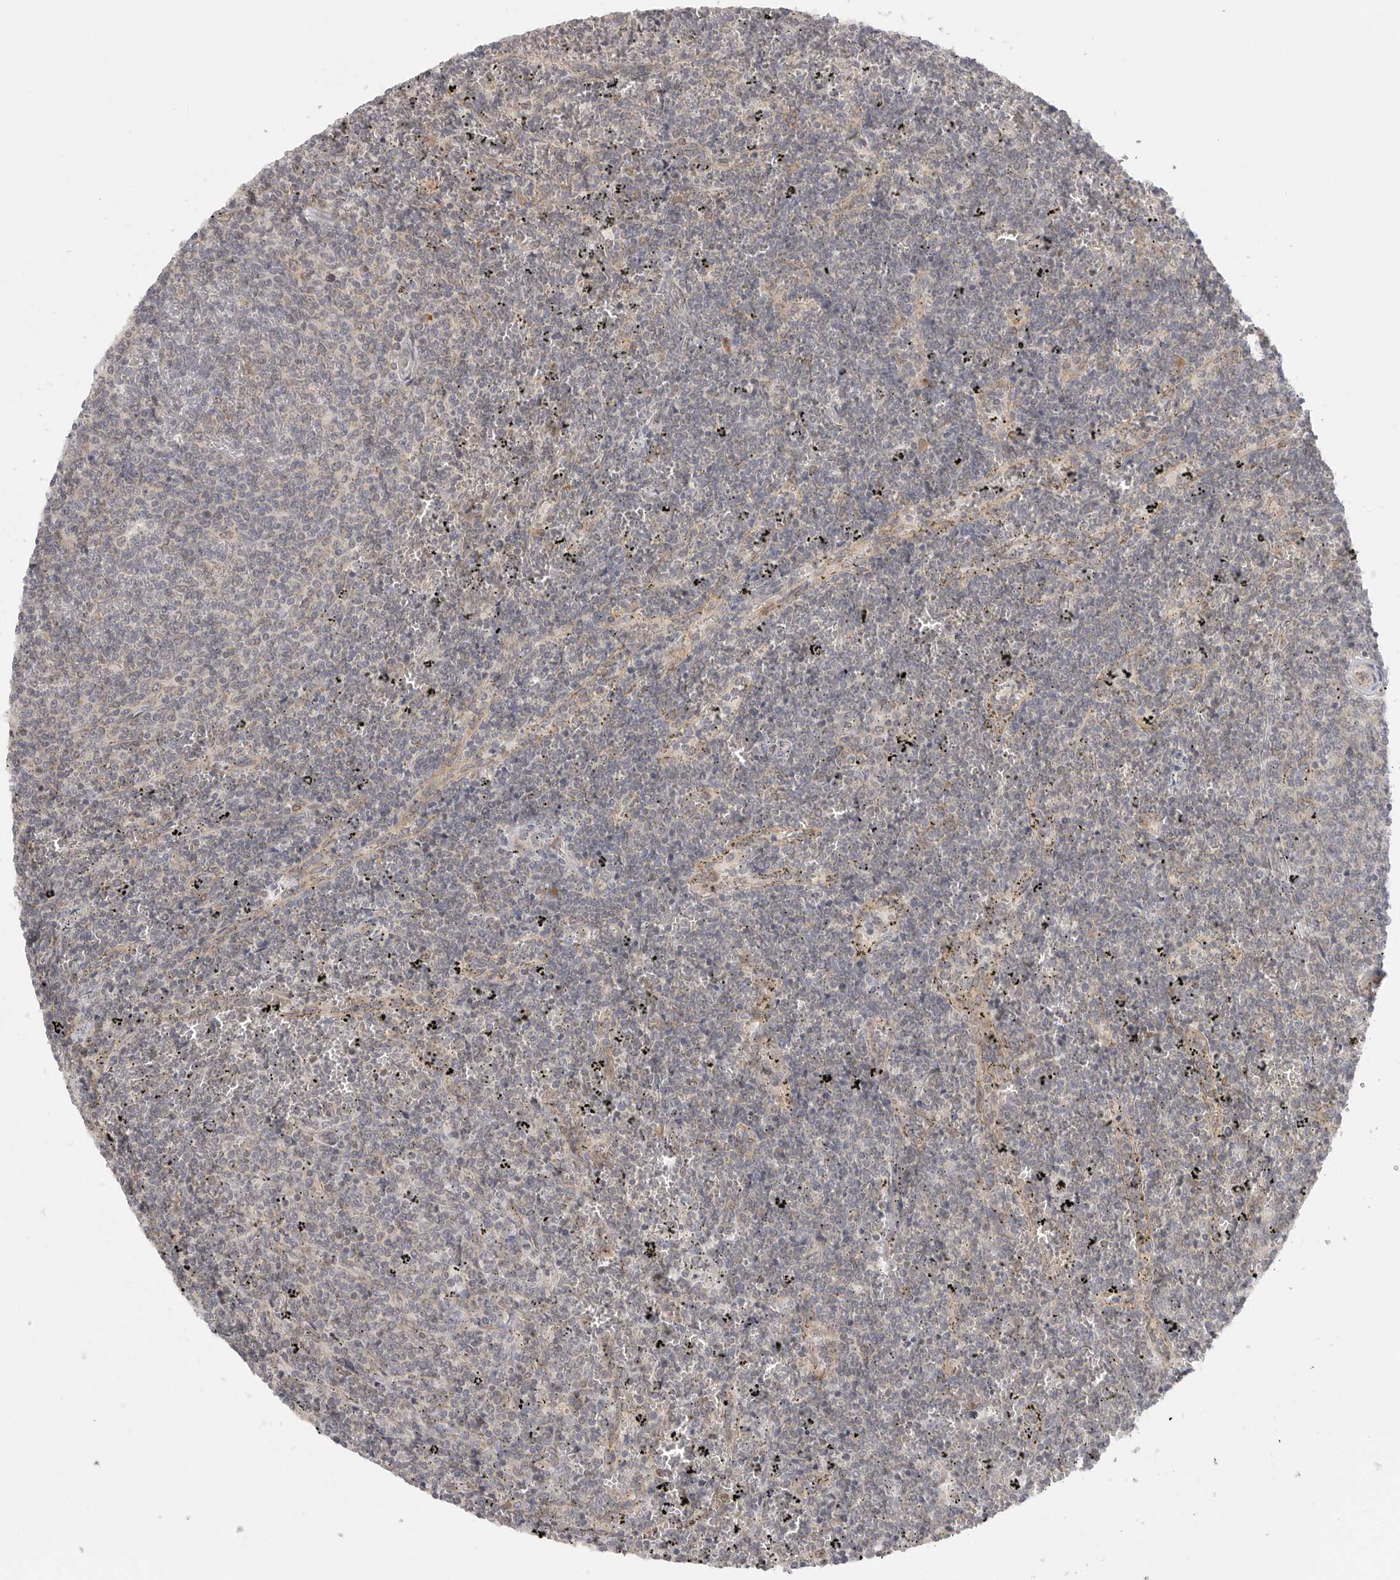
{"staining": {"intensity": "negative", "quantity": "none", "location": "none"}, "tissue": "lymphoma", "cell_type": "Tumor cells", "image_type": "cancer", "snomed": [{"axis": "morphology", "description": "Malignant lymphoma, non-Hodgkin's type, Low grade"}, {"axis": "topography", "description": "Spleen"}], "caption": "Immunohistochemistry (IHC) histopathology image of neoplastic tissue: human malignant lymphoma, non-Hodgkin's type (low-grade) stained with DAB (3,3'-diaminobenzidine) shows no significant protein staining in tumor cells.", "gene": "CERS2", "patient": {"sex": "female", "age": 50}}